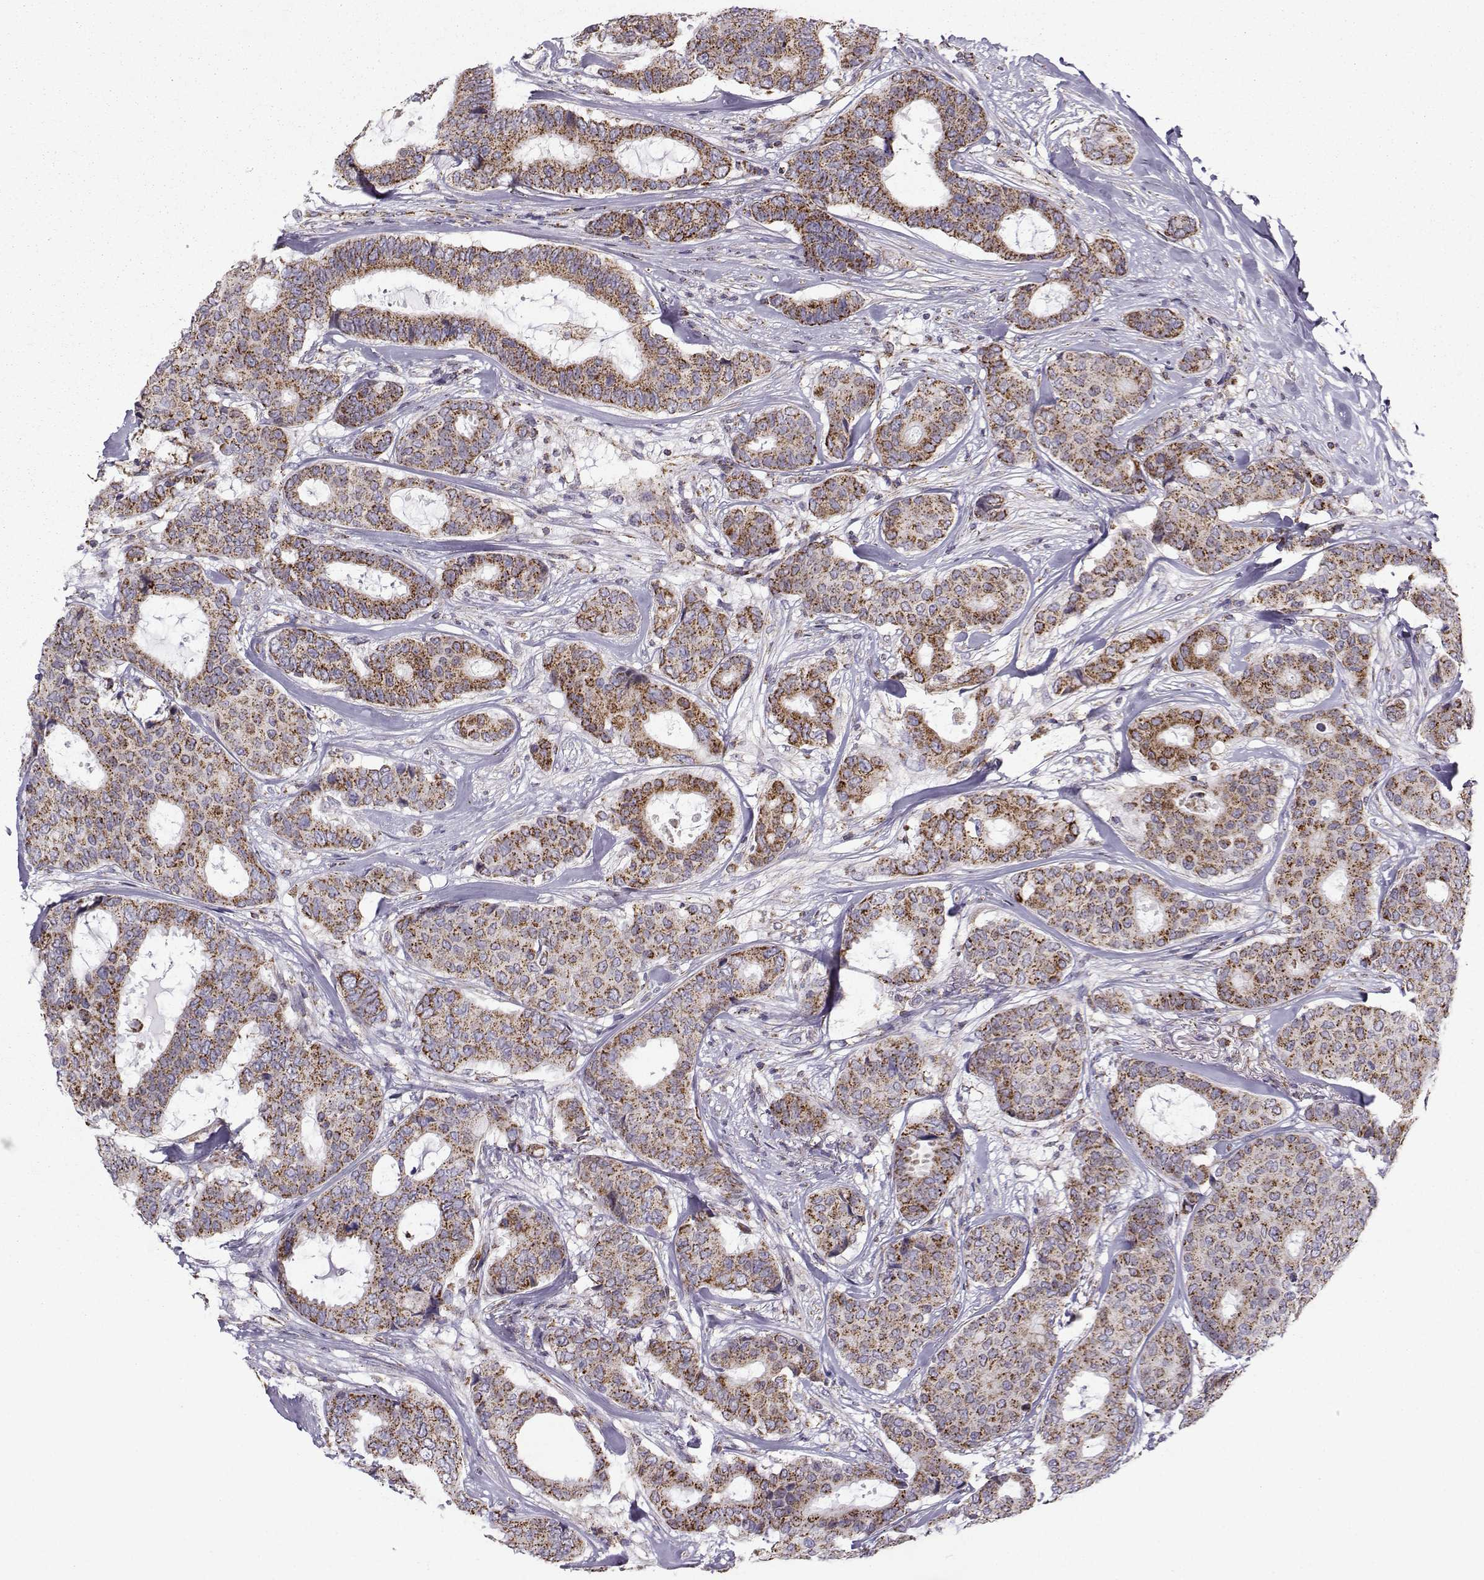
{"staining": {"intensity": "strong", "quantity": ">75%", "location": "cytoplasmic/membranous"}, "tissue": "breast cancer", "cell_type": "Tumor cells", "image_type": "cancer", "snomed": [{"axis": "morphology", "description": "Duct carcinoma"}, {"axis": "topography", "description": "Breast"}], "caption": "A brown stain shows strong cytoplasmic/membranous positivity of a protein in breast cancer tumor cells.", "gene": "NECAB3", "patient": {"sex": "female", "age": 75}}